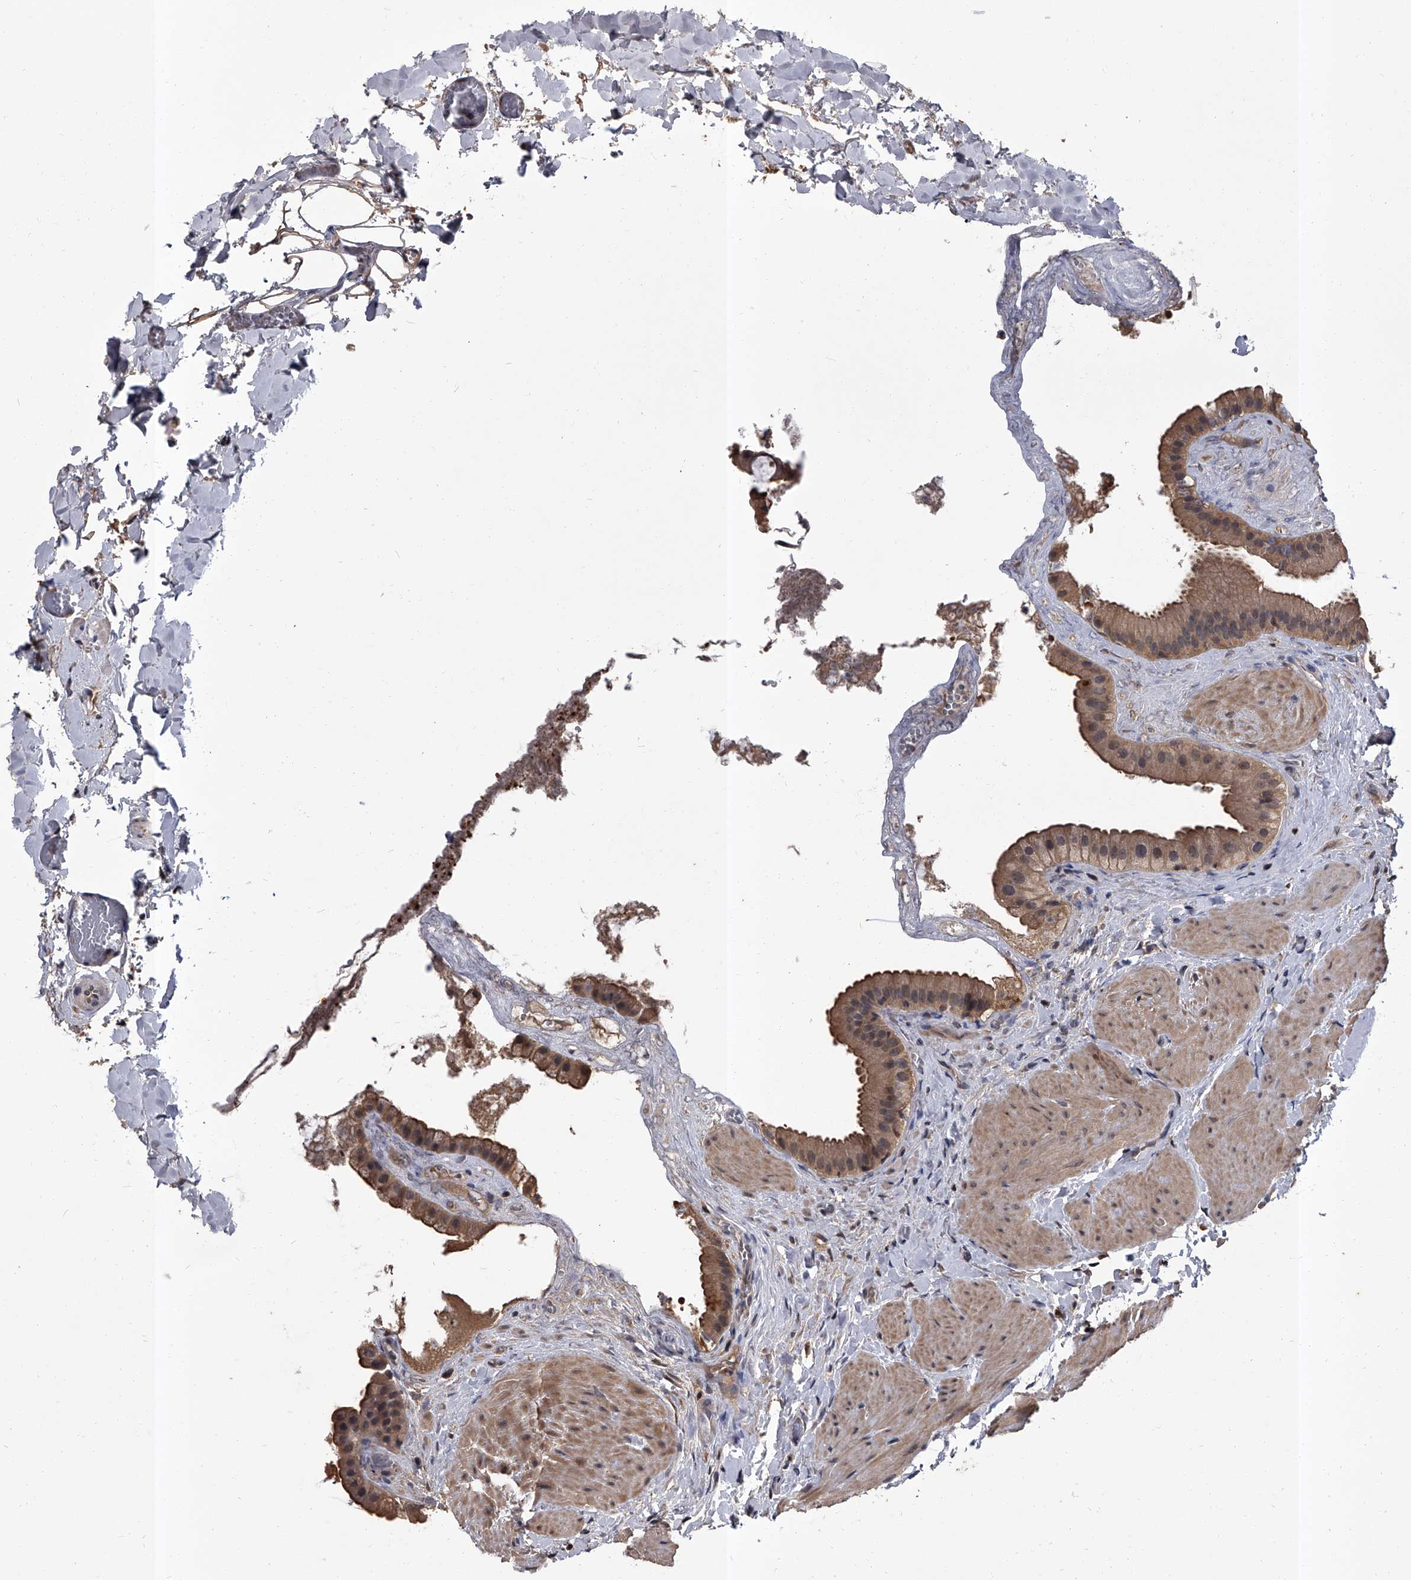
{"staining": {"intensity": "moderate", "quantity": ">75%", "location": "cytoplasmic/membranous"}, "tissue": "gallbladder", "cell_type": "Glandular cells", "image_type": "normal", "snomed": [{"axis": "morphology", "description": "Normal tissue, NOS"}, {"axis": "topography", "description": "Gallbladder"}], "caption": "This image reveals immunohistochemistry staining of benign gallbladder, with medium moderate cytoplasmic/membranous expression in about >75% of glandular cells.", "gene": "SLC18B1", "patient": {"sex": "male", "age": 55}}